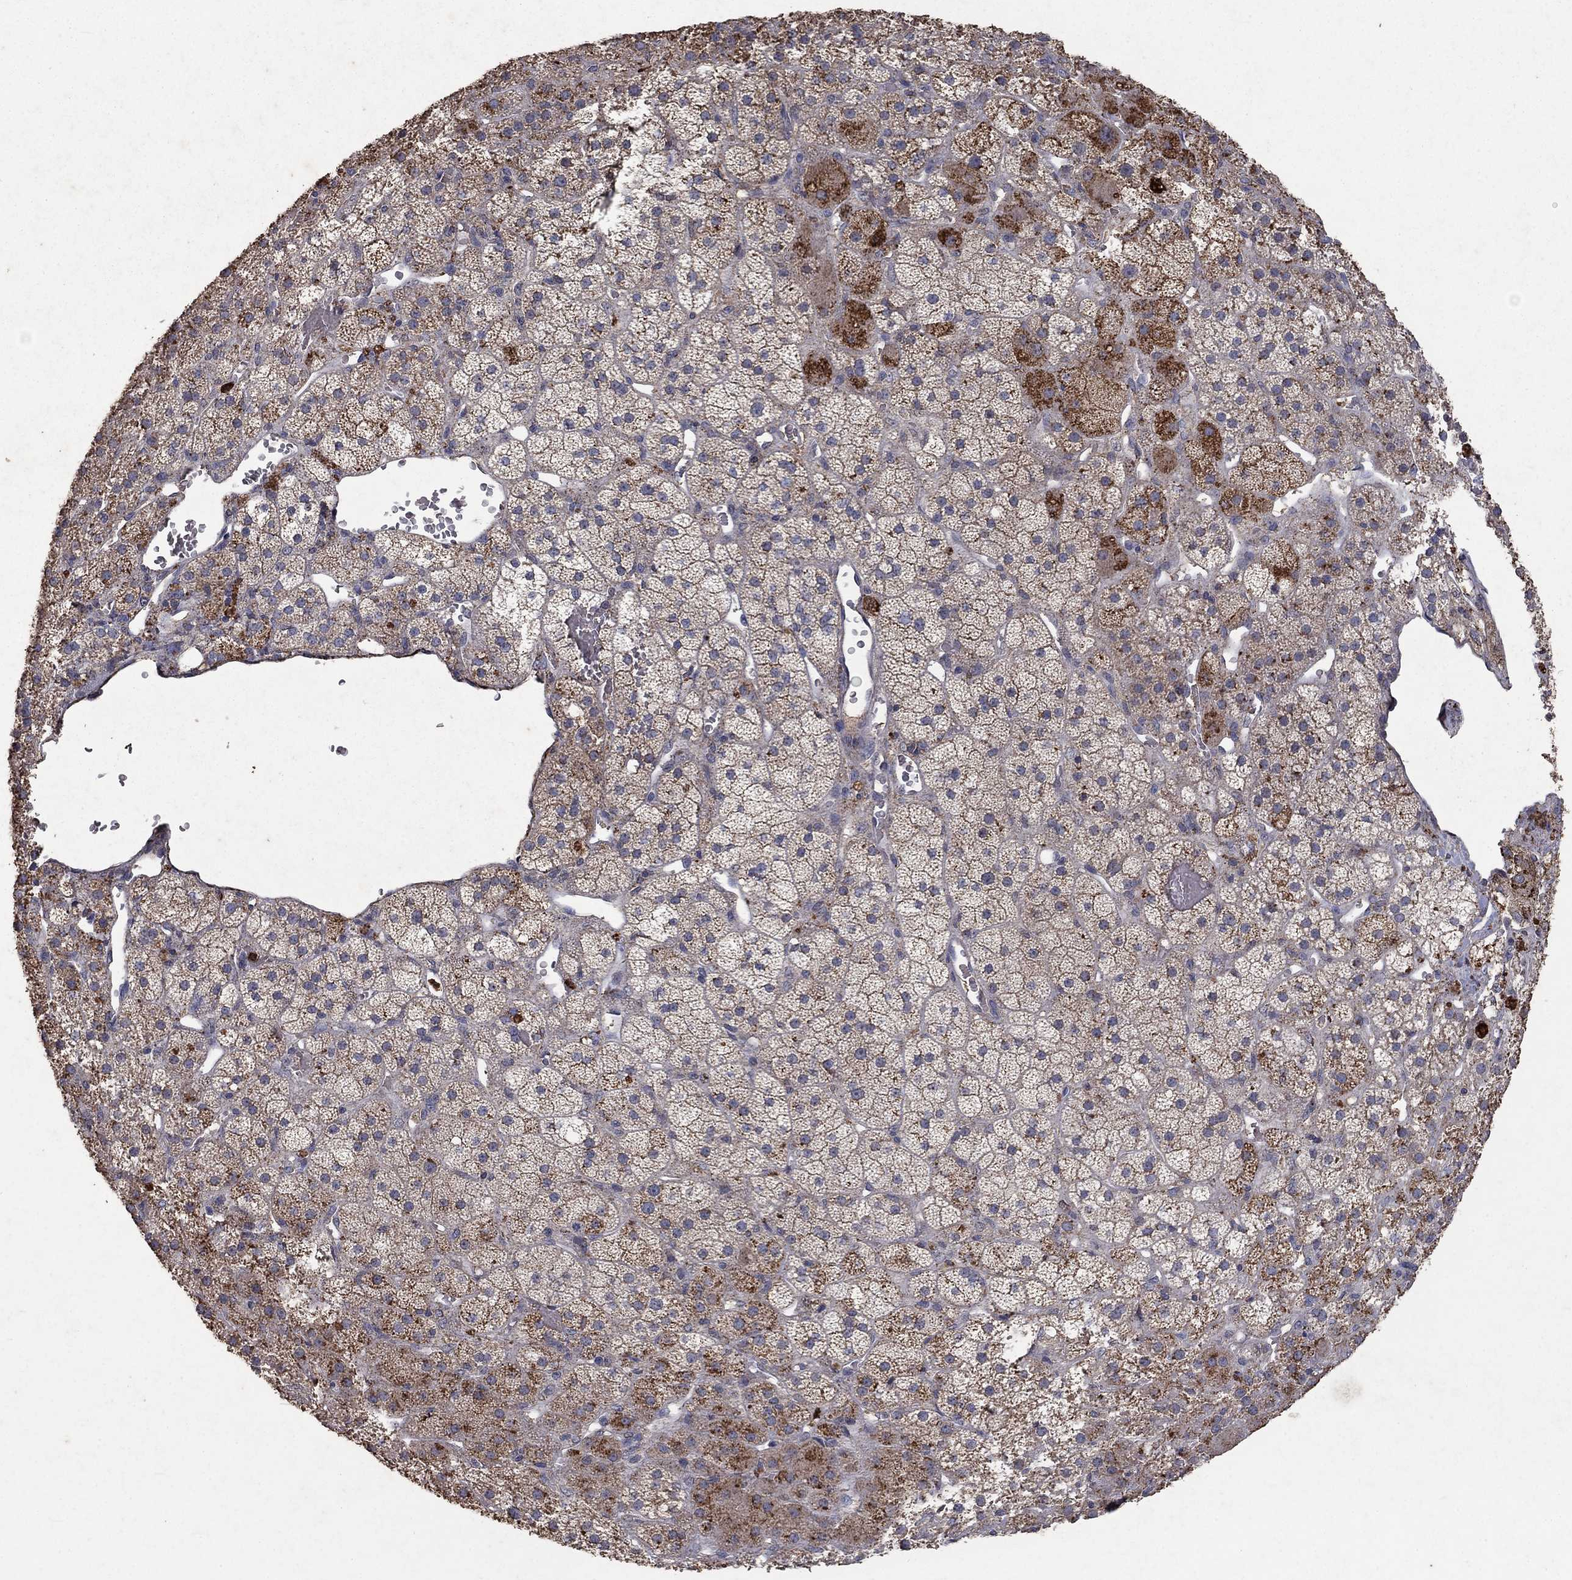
{"staining": {"intensity": "strong", "quantity": "25%-75%", "location": "cytoplasmic/membranous,nuclear"}, "tissue": "adrenal gland", "cell_type": "Glandular cells", "image_type": "normal", "snomed": [{"axis": "morphology", "description": "Normal tissue, NOS"}, {"axis": "topography", "description": "Adrenal gland"}], "caption": "Immunohistochemical staining of normal adrenal gland demonstrates strong cytoplasmic/membranous,nuclear protein staining in about 25%-75% of glandular cells.", "gene": "CD24", "patient": {"sex": "male", "age": 57}}